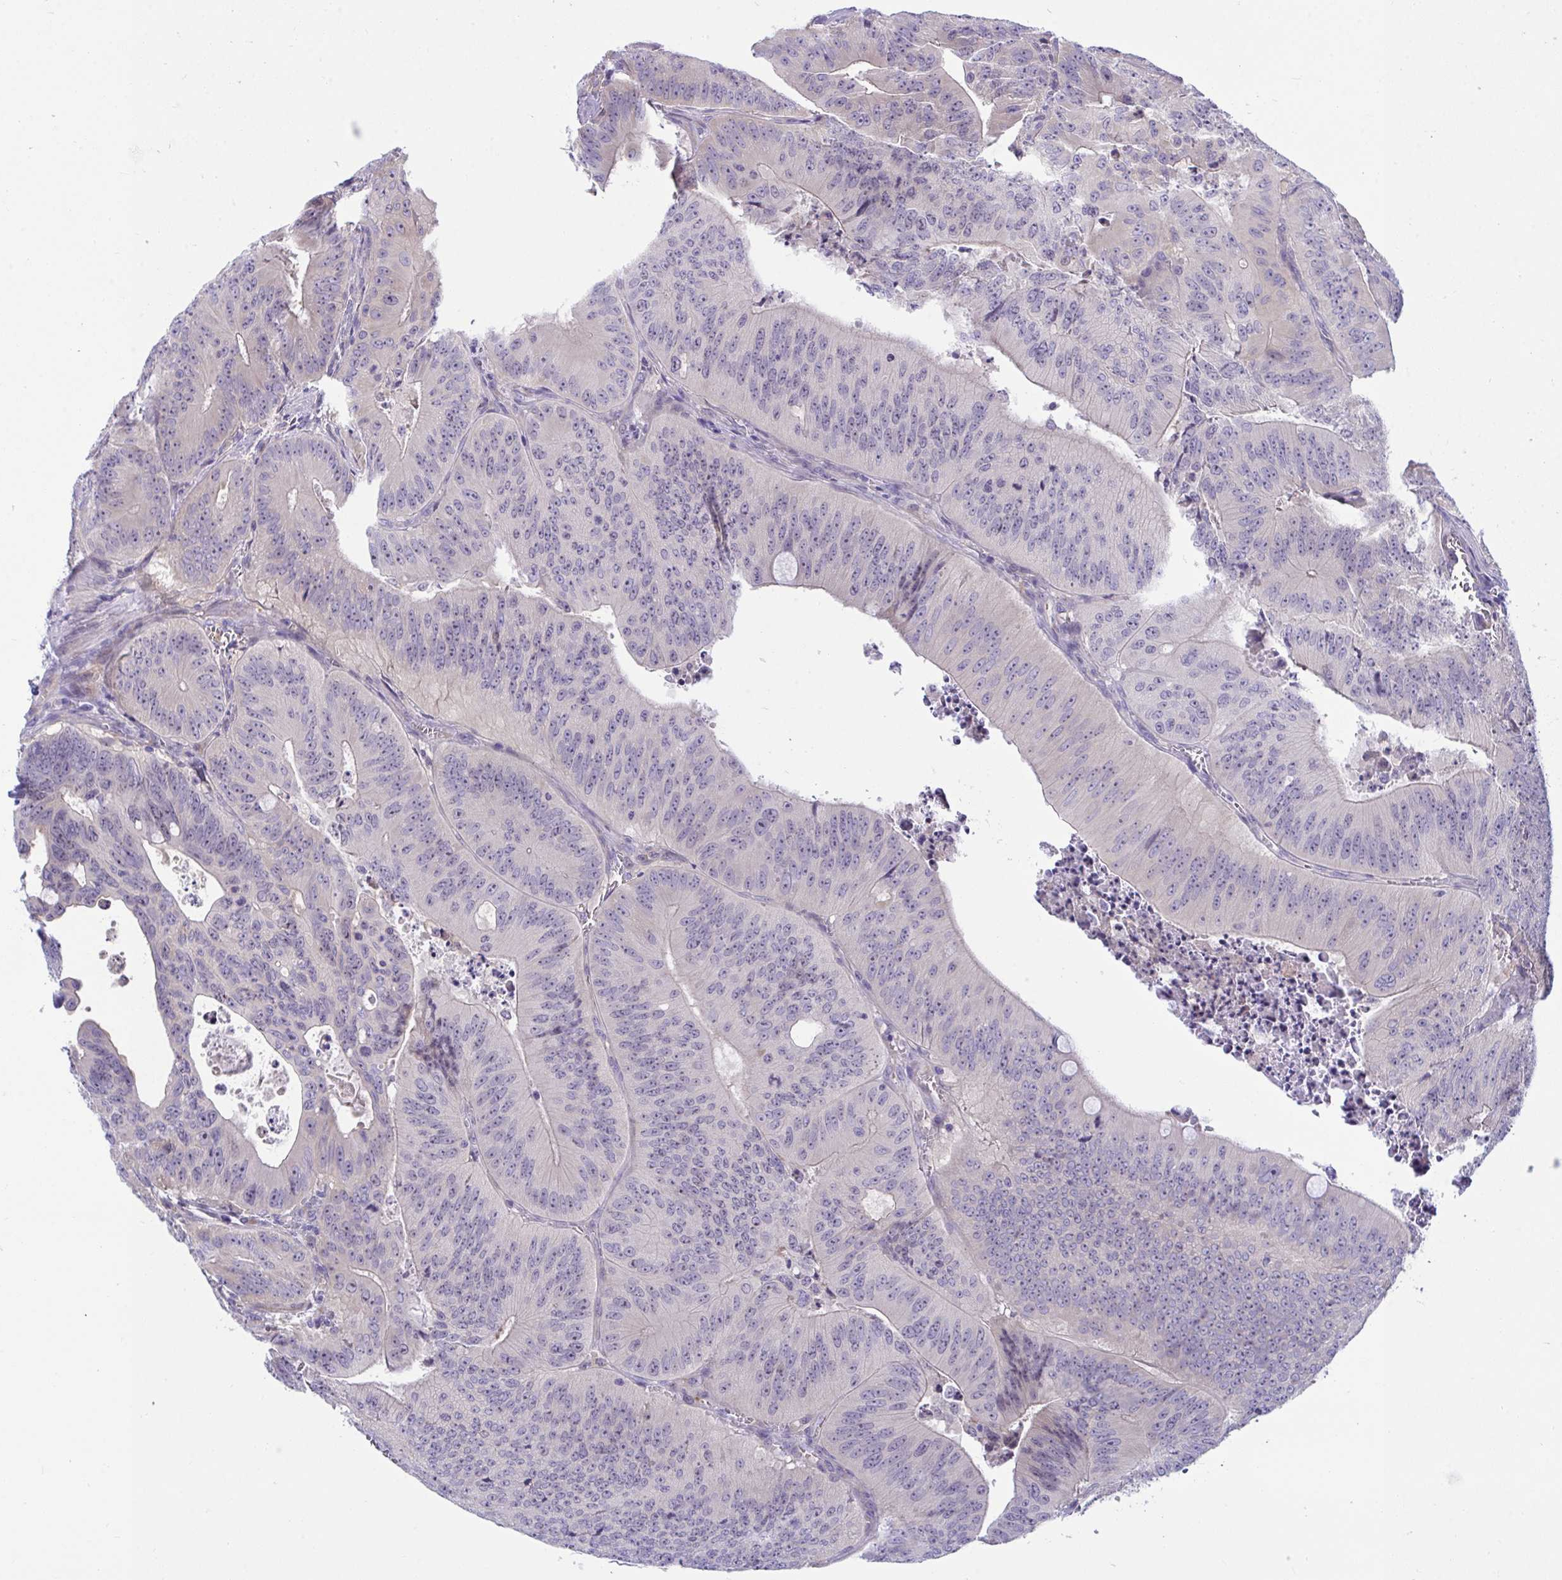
{"staining": {"intensity": "weak", "quantity": "<25%", "location": "nuclear"}, "tissue": "colorectal cancer", "cell_type": "Tumor cells", "image_type": "cancer", "snomed": [{"axis": "morphology", "description": "Adenocarcinoma, NOS"}, {"axis": "topography", "description": "Colon"}], "caption": "Immunohistochemical staining of human colorectal cancer (adenocarcinoma) shows no significant positivity in tumor cells. The staining is performed using DAB (3,3'-diaminobenzidine) brown chromogen with nuclei counter-stained in using hematoxylin.", "gene": "CENPQ", "patient": {"sex": "male", "age": 62}}